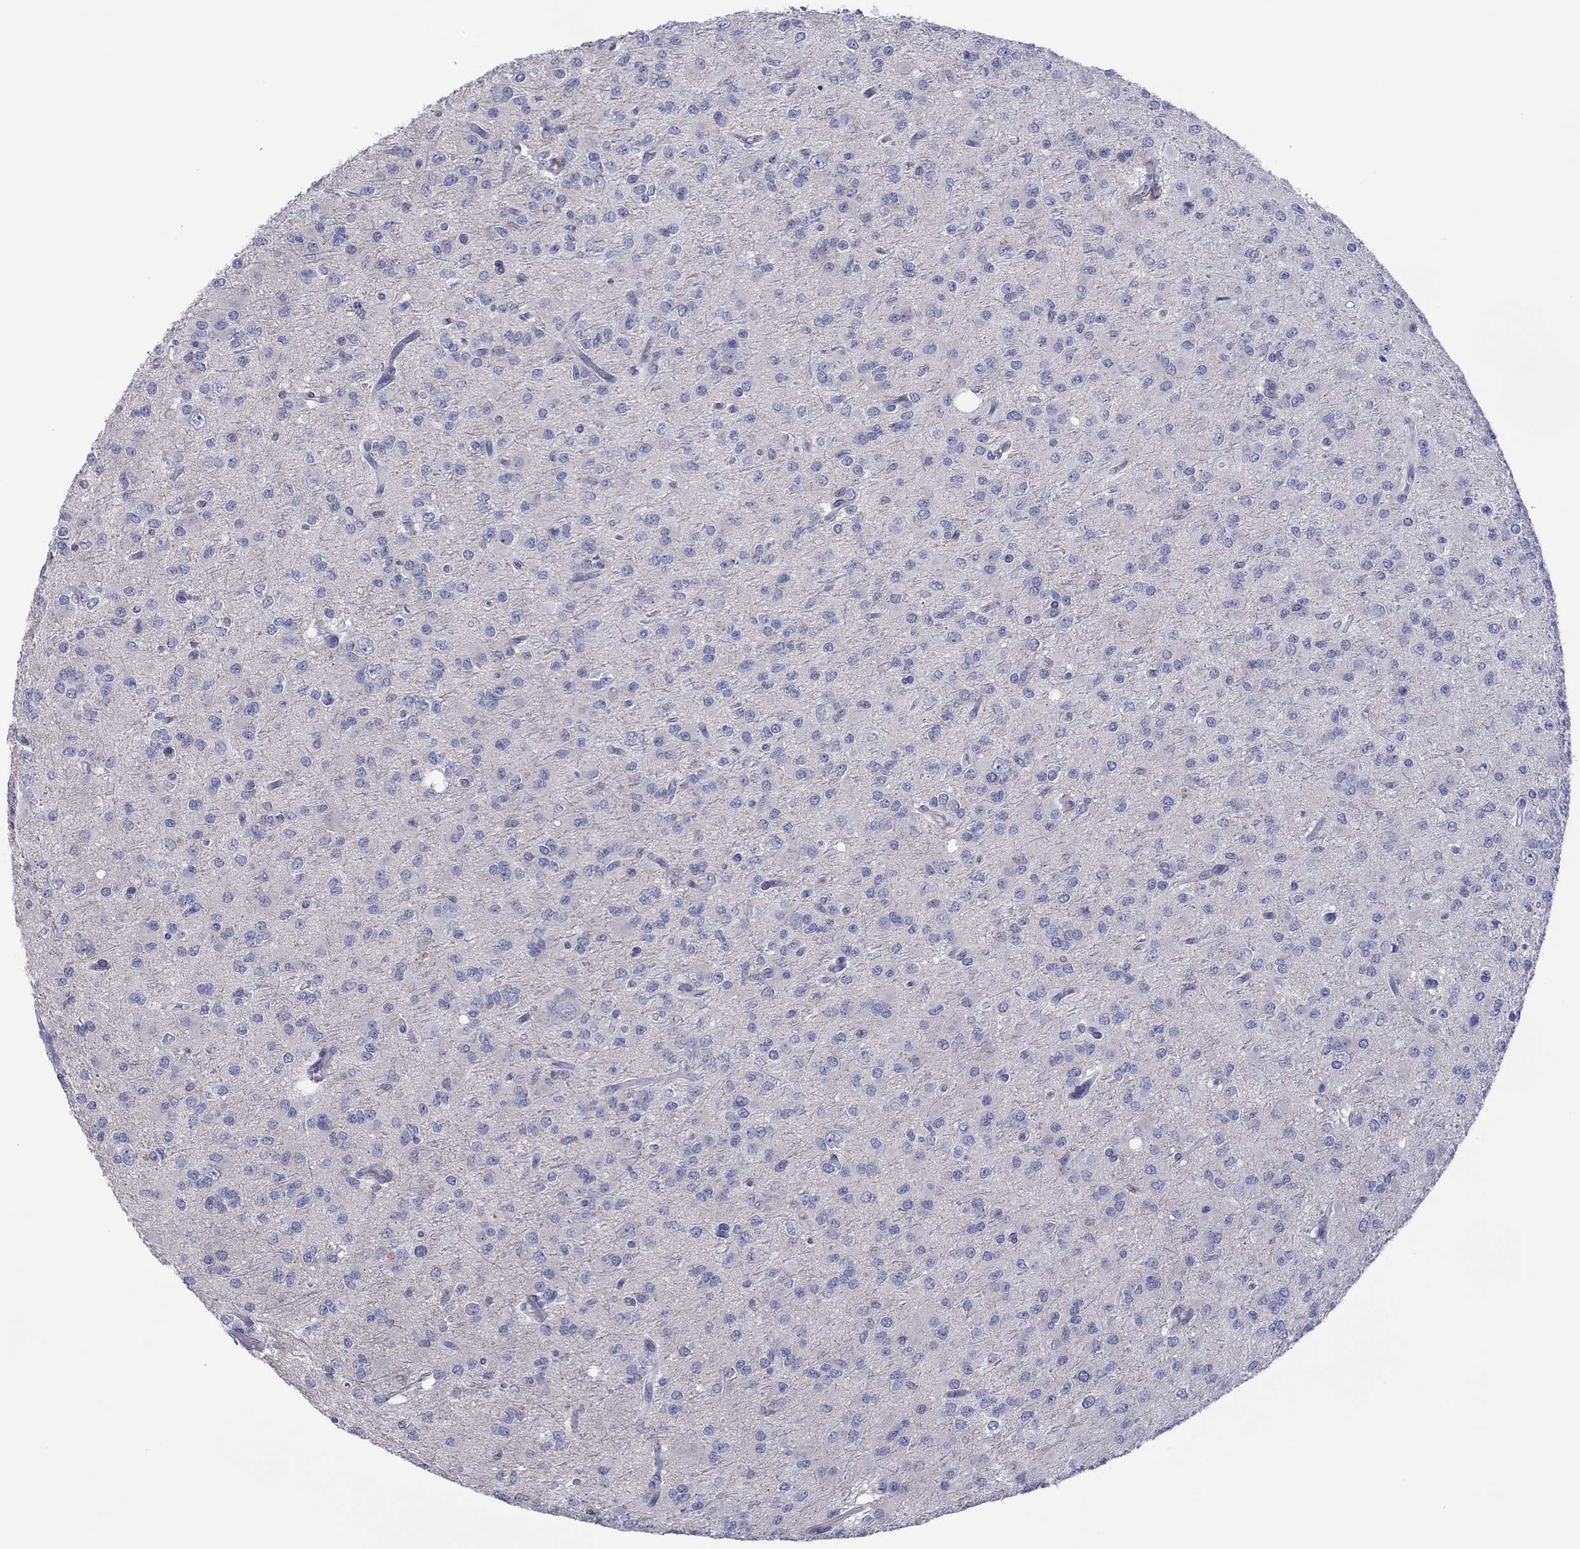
{"staining": {"intensity": "negative", "quantity": "none", "location": "none"}, "tissue": "glioma", "cell_type": "Tumor cells", "image_type": "cancer", "snomed": [{"axis": "morphology", "description": "Glioma, malignant, Low grade"}, {"axis": "topography", "description": "Brain"}], "caption": "Immunohistochemistry micrograph of human glioma stained for a protein (brown), which demonstrates no positivity in tumor cells. (DAB (3,3'-diaminobenzidine) immunohistochemistry visualized using brightfield microscopy, high magnification).", "gene": "CYP2B6", "patient": {"sex": "male", "age": 27}}